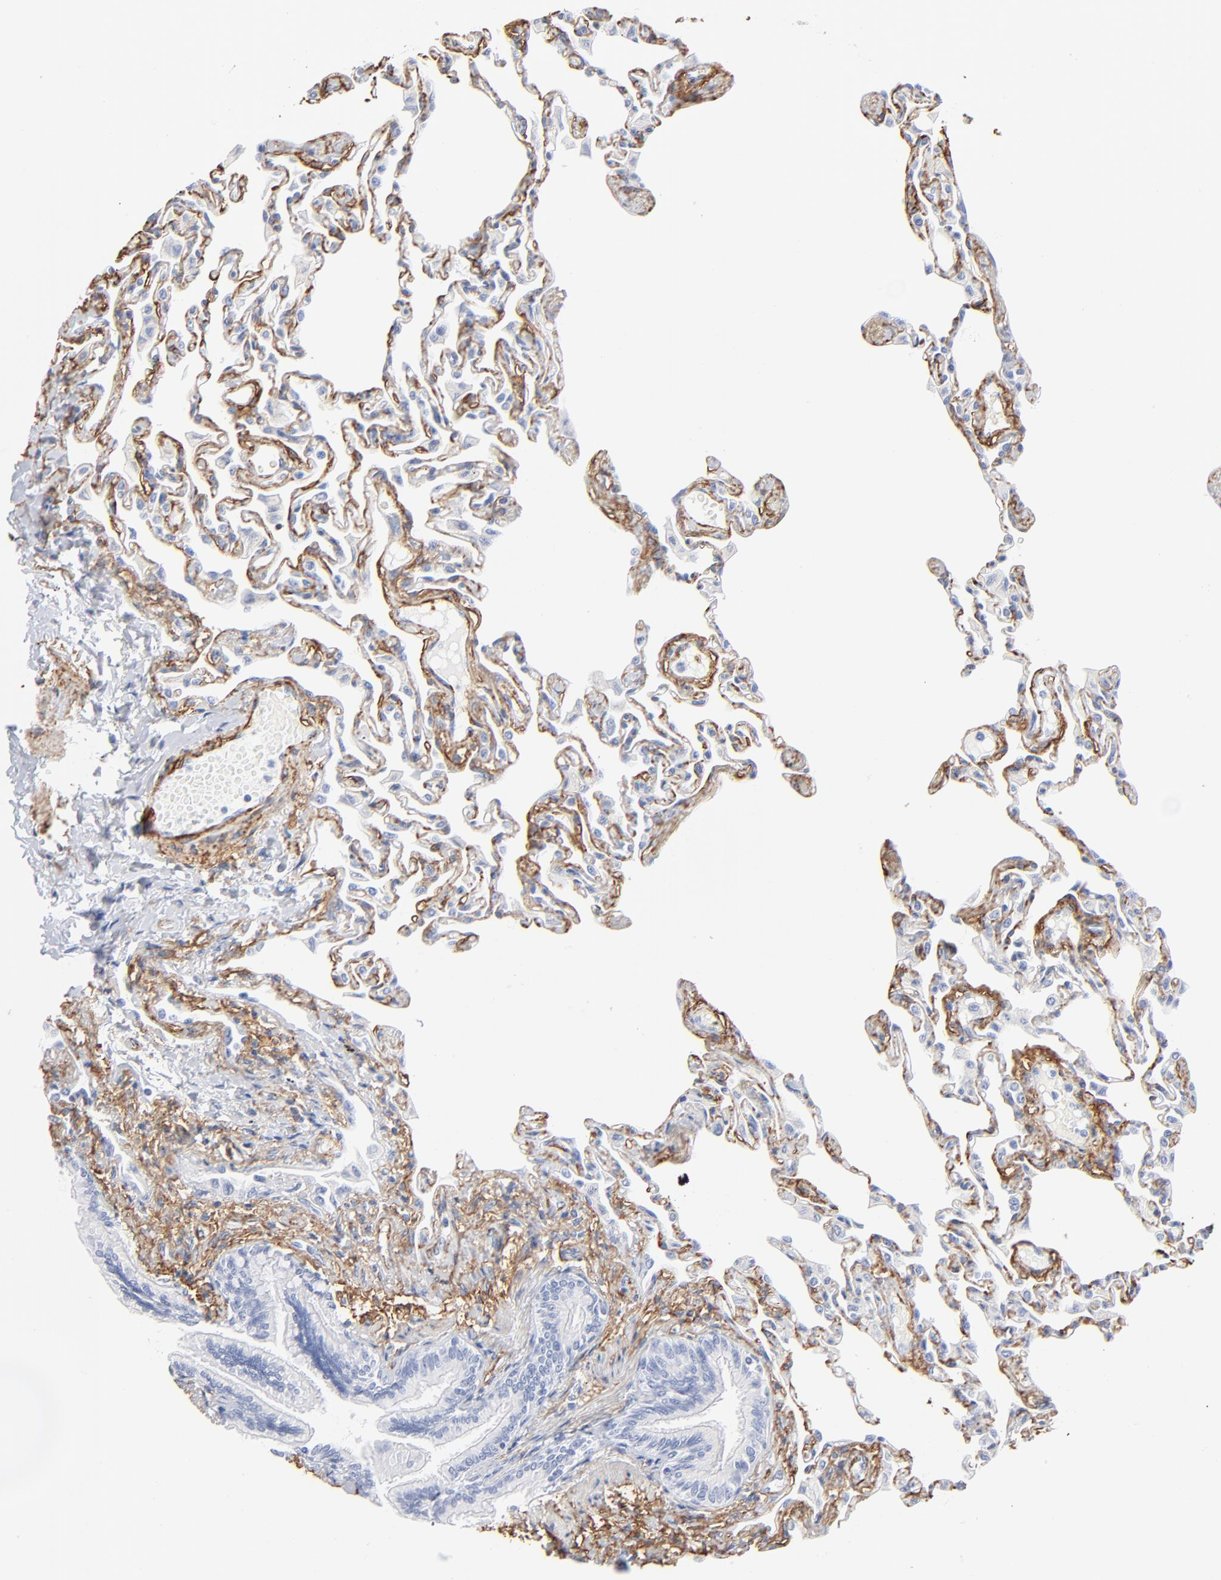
{"staining": {"intensity": "negative", "quantity": "none", "location": "none"}, "tissue": "lung", "cell_type": "Alveolar cells", "image_type": "normal", "snomed": [{"axis": "morphology", "description": "Normal tissue, NOS"}, {"axis": "topography", "description": "Lung"}], "caption": "This image is of benign lung stained with immunohistochemistry (IHC) to label a protein in brown with the nuclei are counter-stained blue. There is no positivity in alveolar cells. (Immunohistochemistry, brightfield microscopy, high magnification).", "gene": "AGTR1", "patient": {"sex": "female", "age": 49}}